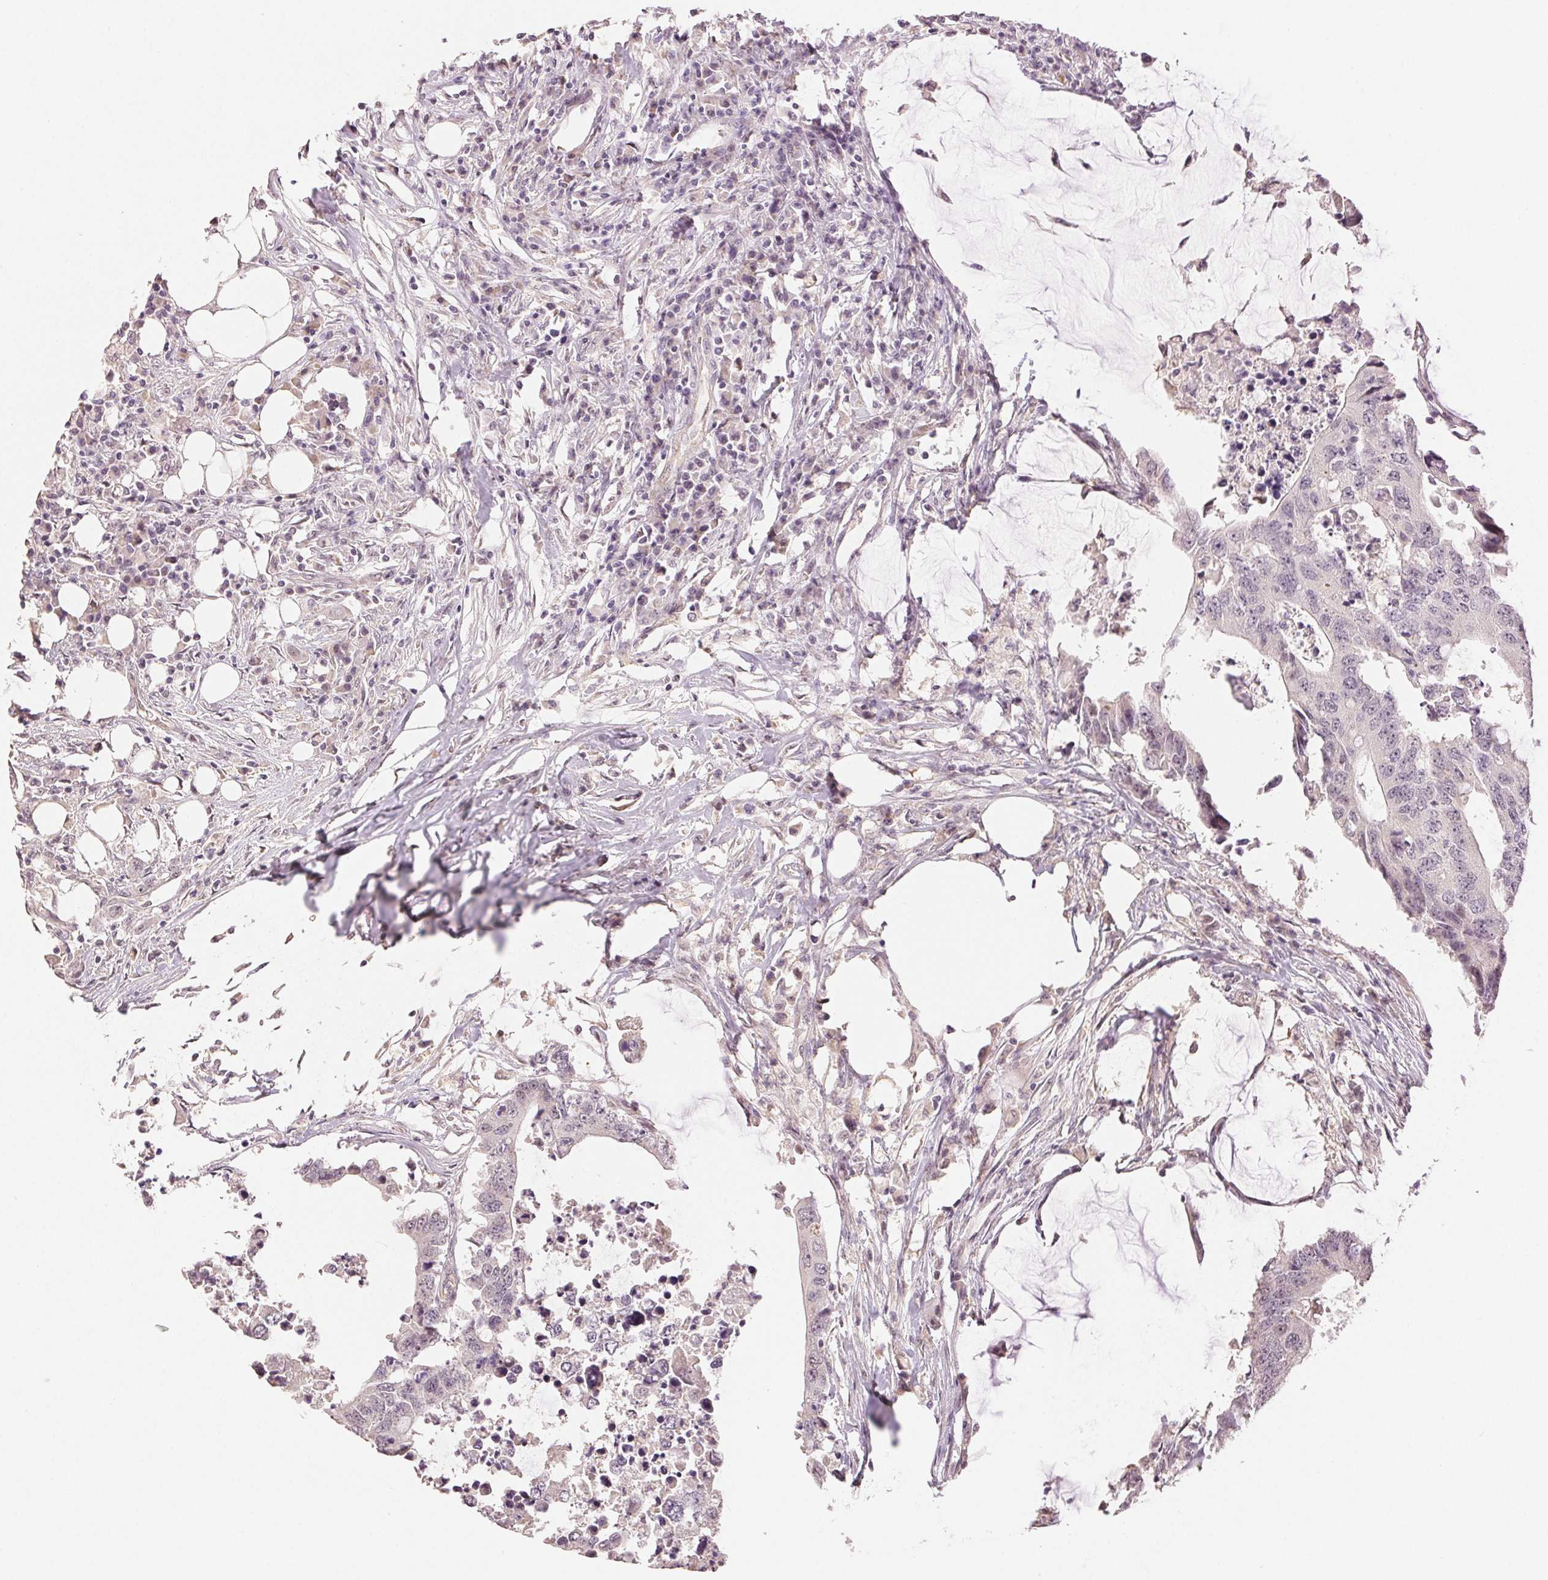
{"staining": {"intensity": "negative", "quantity": "none", "location": "none"}, "tissue": "colorectal cancer", "cell_type": "Tumor cells", "image_type": "cancer", "snomed": [{"axis": "morphology", "description": "Adenocarcinoma, NOS"}, {"axis": "topography", "description": "Colon"}], "caption": "Tumor cells show no significant expression in adenocarcinoma (colorectal).", "gene": "PLCB1", "patient": {"sex": "male", "age": 71}}